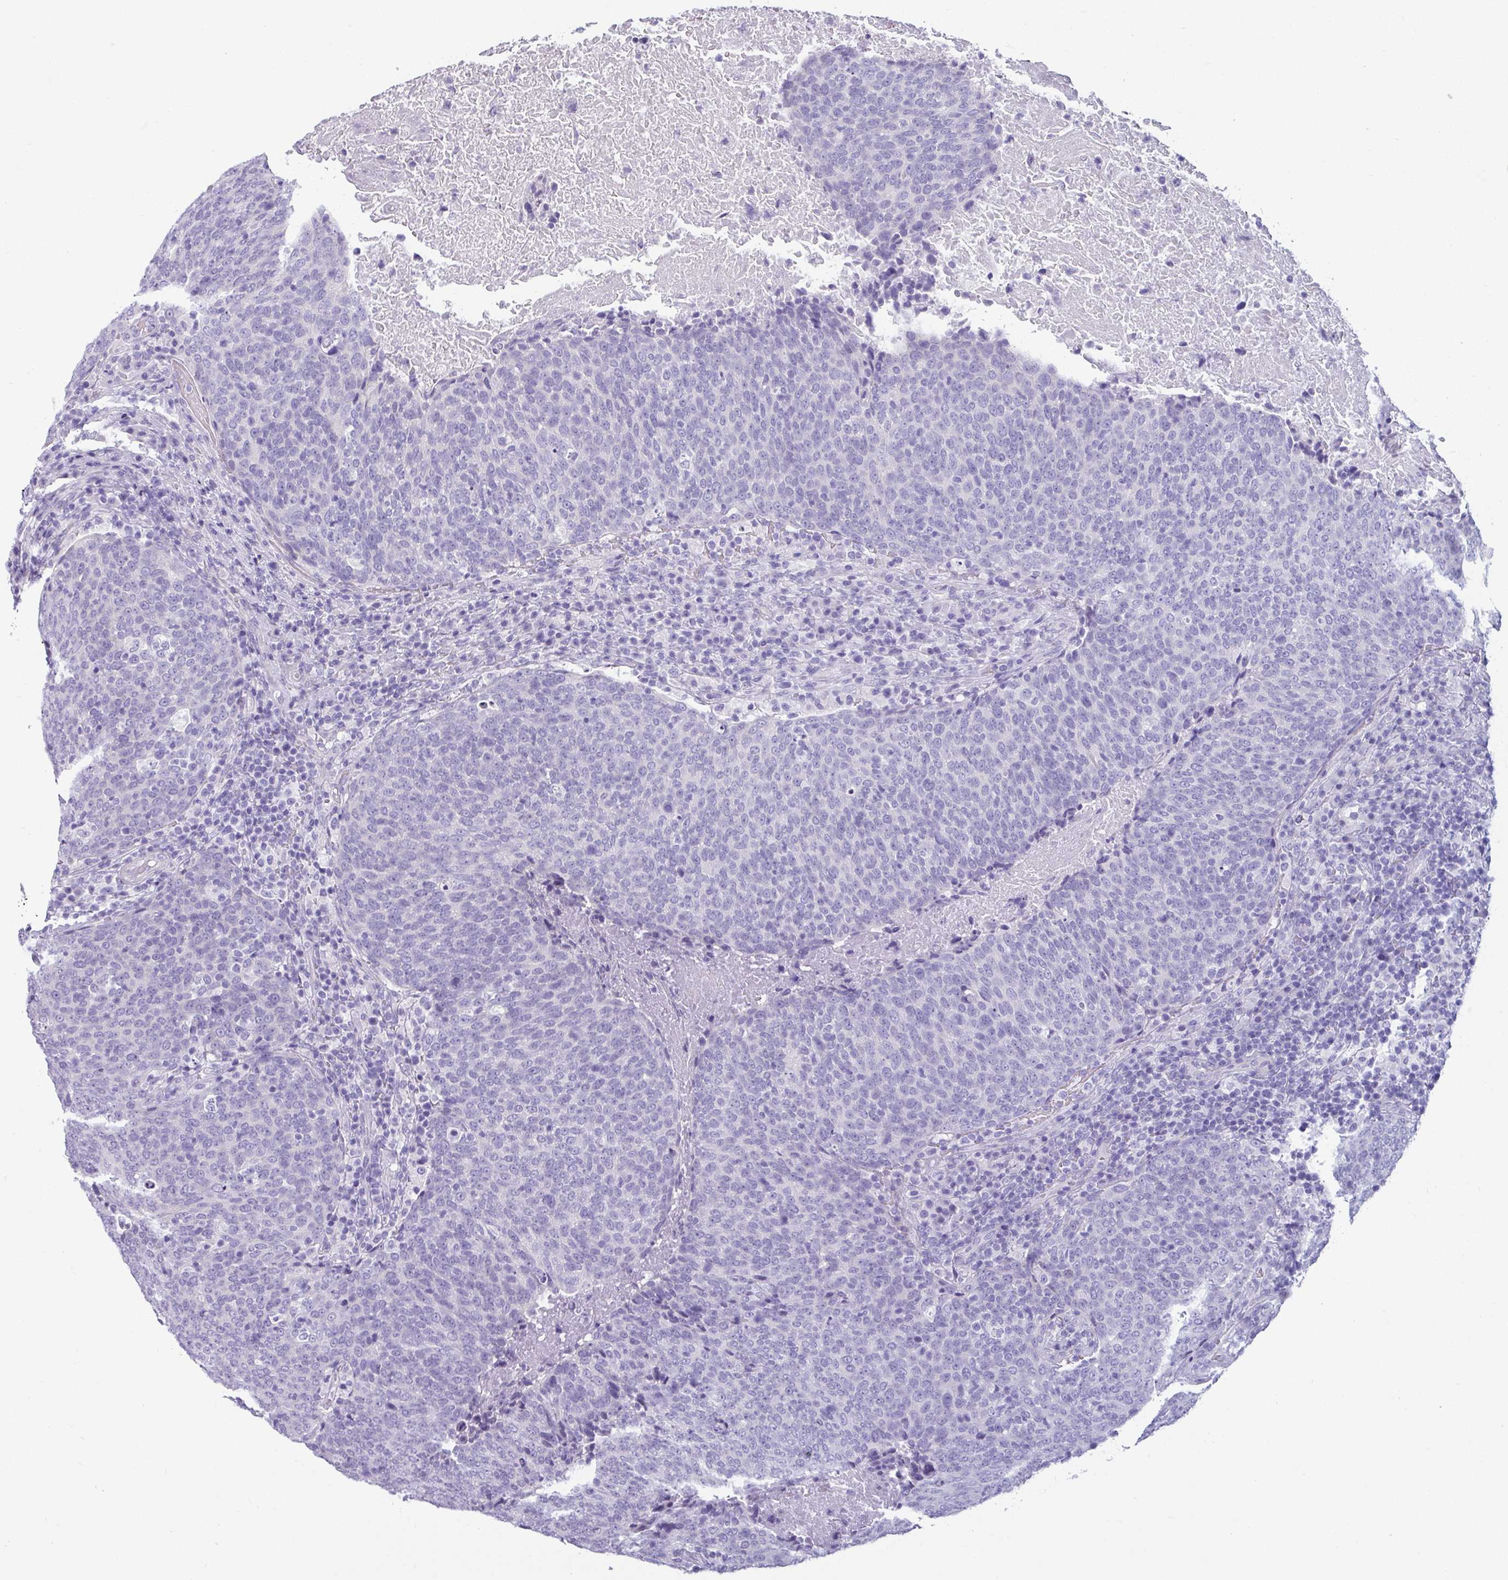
{"staining": {"intensity": "negative", "quantity": "none", "location": "none"}, "tissue": "head and neck cancer", "cell_type": "Tumor cells", "image_type": "cancer", "snomed": [{"axis": "morphology", "description": "Squamous cell carcinoma, NOS"}, {"axis": "morphology", "description": "Squamous cell carcinoma, metastatic, NOS"}, {"axis": "topography", "description": "Lymph node"}, {"axis": "topography", "description": "Head-Neck"}], "caption": "Protein analysis of head and neck cancer (metastatic squamous cell carcinoma) displays no significant expression in tumor cells.", "gene": "VCY1B", "patient": {"sex": "male", "age": 62}}